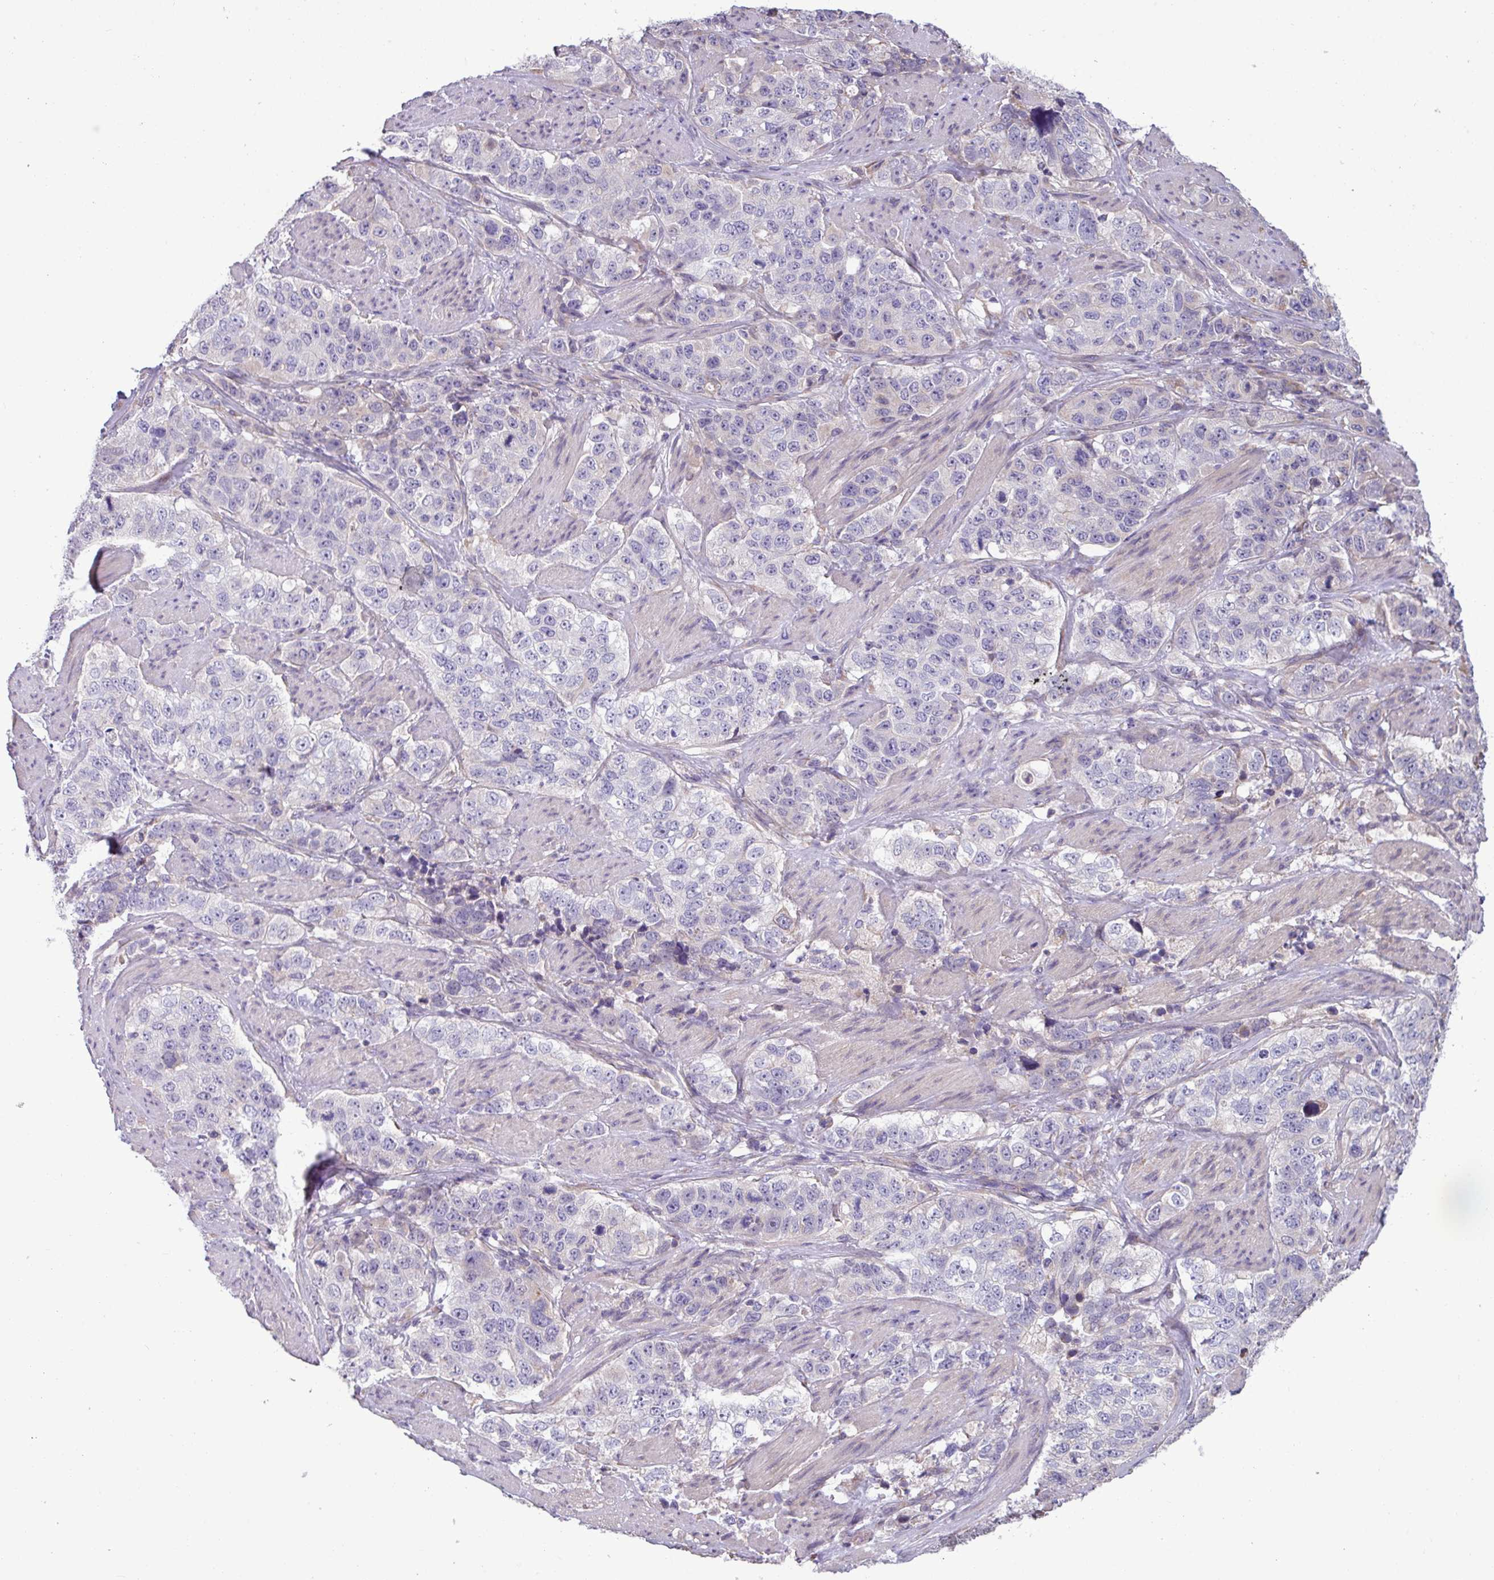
{"staining": {"intensity": "negative", "quantity": "none", "location": "none"}, "tissue": "stomach cancer", "cell_type": "Tumor cells", "image_type": "cancer", "snomed": [{"axis": "morphology", "description": "Adenocarcinoma, NOS"}, {"axis": "topography", "description": "Stomach"}], "caption": "This is a image of immunohistochemistry (IHC) staining of stomach adenocarcinoma, which shows no staining in tumor cells. The staining is performed using DAB brown chromogen with nuclei counter-stained in using hematoxylin.", "gene": "IRGC", "patient": {"sex": "male", "age": 48}}